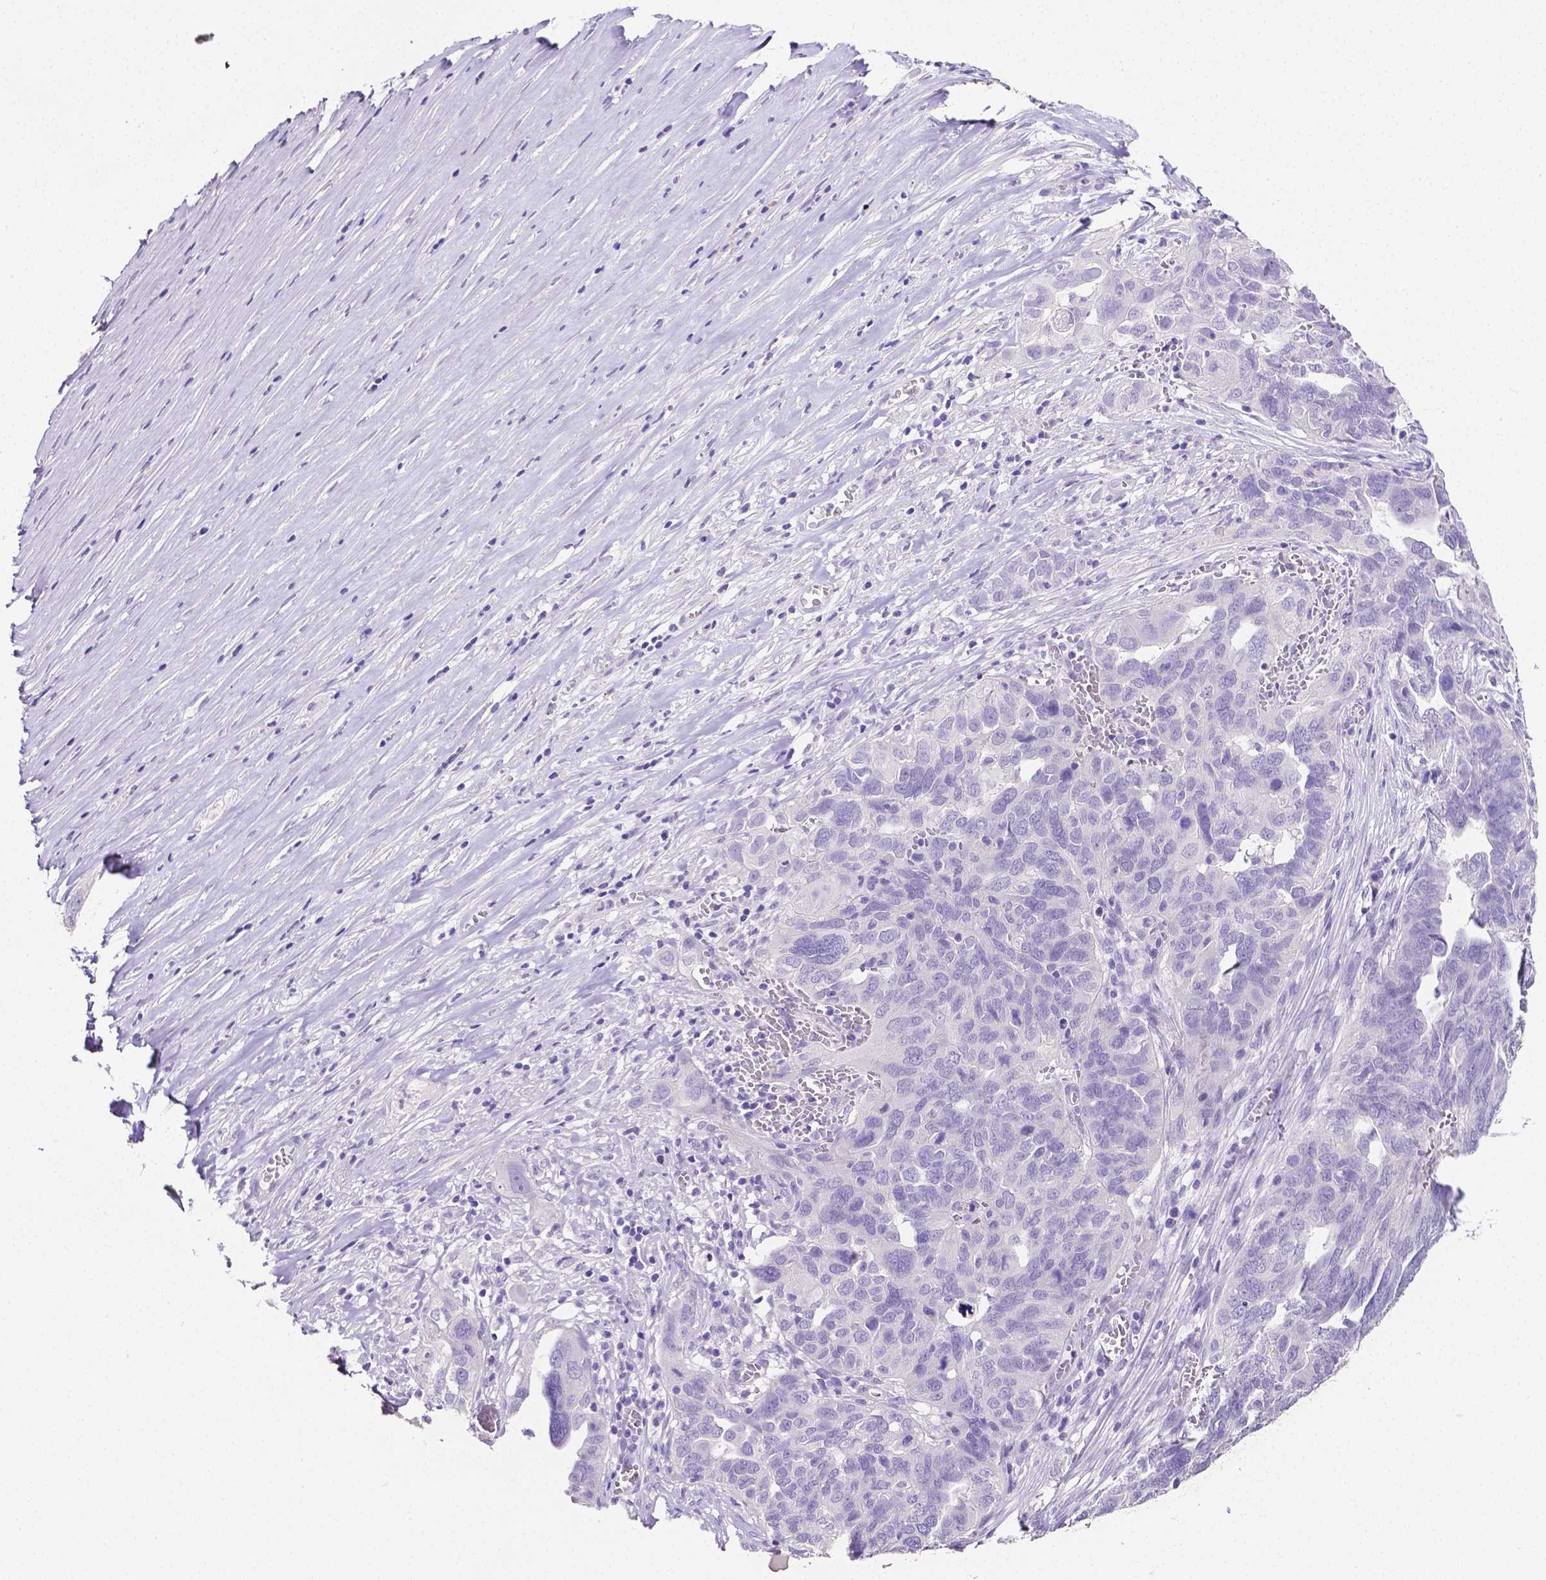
{"staining": {"intensity": "negative", "quantity": "none", "location": "none"}, "tissue": "ovarian cancer", "cell_type": "Tumor cells", "image_type": "cancer", "snomed": [{"axis": "morphology", "description": "Carcinoma, endometroid"}, {"axis": "topography", "description": "Soft tissue"}, {"axis": "topography", "description": "Ovary"}], "caption": "Human ovarian endometroid carcinoma stained for a protein using immunohistochemistry (IHC) reveals no expression in tumor cells.", "gene": "SLC22A2", "patient": {"sex": "female", "age": 52}}